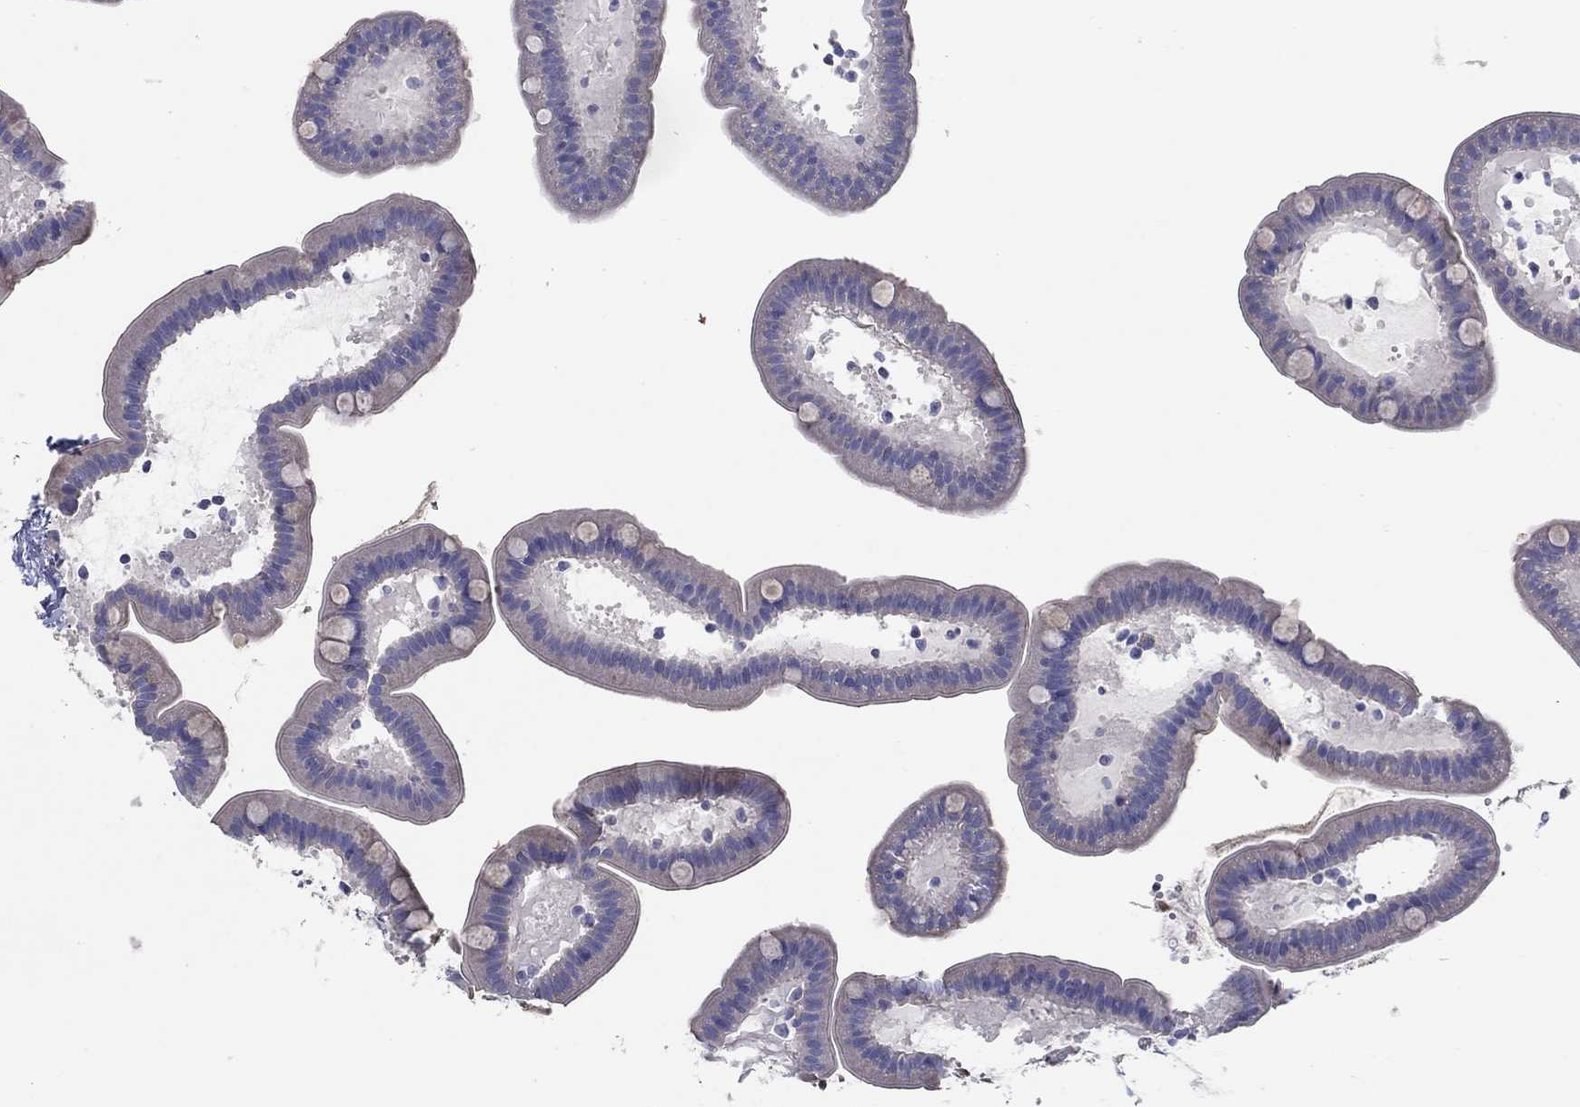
{"staining": {"intensity": "negative", "quantity": "none", "location": "none"}, "tissue": "small intestine", "cell_type": "Glandular cells", "image_type": "normal", "snomed": [{"axis": "morphology", "description": "Normal tissue, NOS"}, {"axis": "topography", "description": "Small intestine"}], "caption": "The immunohistochemistry histopathology image has no significant expression in glandular cells of small intestine.", "gene": "ERMP1", "patient": {"sex": "male", "age": 66}}